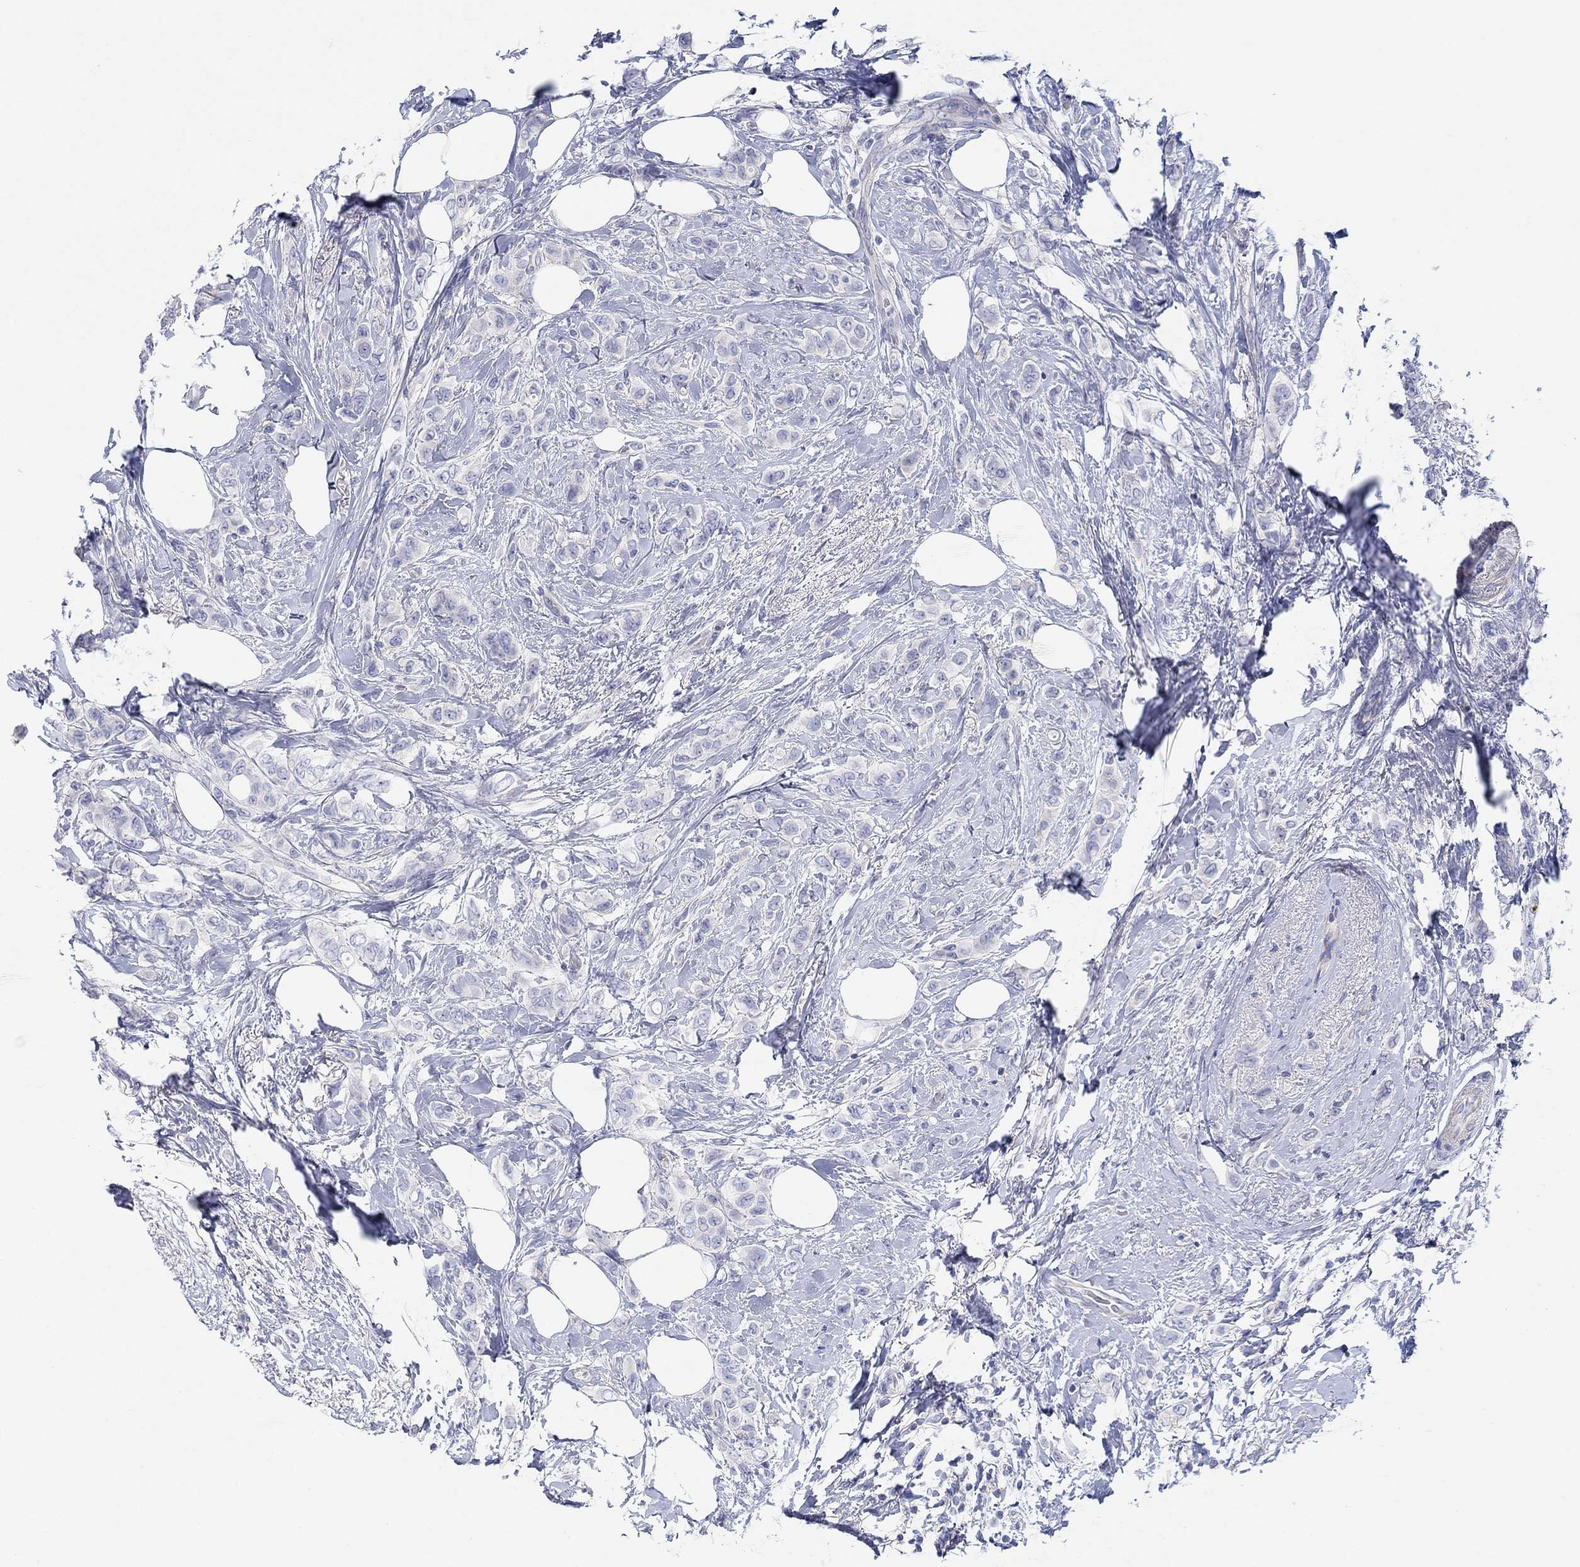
{"staining": {"intensity": "negative", "quantity": "none", "location": "none"}, "tissue": "breast cancer", "cell_type": "Tumor cells", "image_type": "cancer", "snomed": [{"axis": "morphology", "description": "Lobular carcinoma"}, {"axis": "topography", "description": "Breast"}], "caption": "Immunohistochemical staining of breast cancer (lobular carcinoma) exhibits no significant staining in tumor cells. The staining is performed using DAB (3,3'-diaminobenzidine) brown chromogen with nuclei counter-stained in using hematoxylin.", "gene": "PPIL6", "patient": {"sex": "female", "age": 66}}